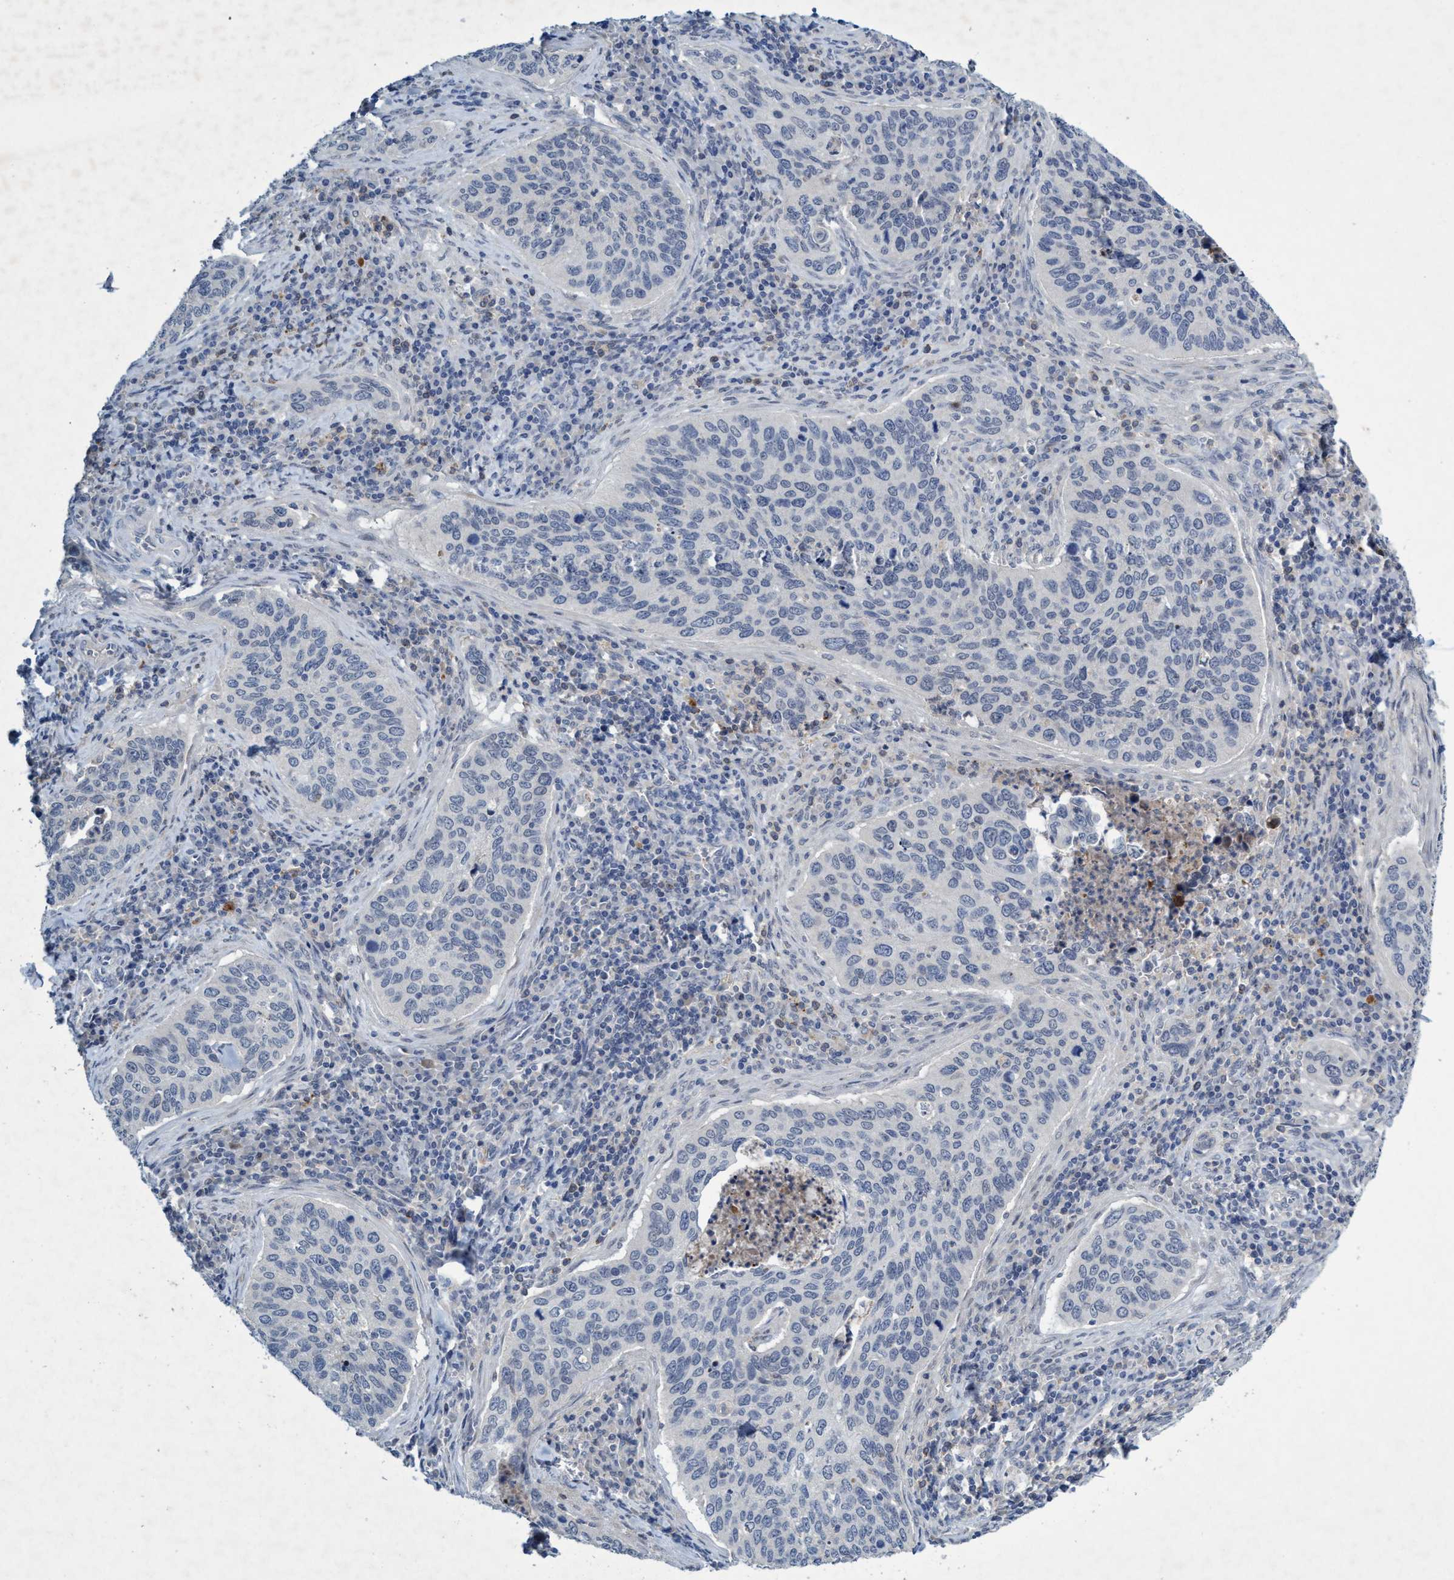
{"staining": {"intensity": "negative", "quantity": "none", "location": "none"}, "tissue": "cervical cancer", "cell_type": "Tumor cells", "image_type": "cancer", "snomed": [{"axis": "morphology", "description": "Squamous cell carcinoma, NOS"}, {"axis": "topography", "description": "Cervix"}], "caption": "Immunohistochemistry (IHC) of human cervical squamous cell carcinoma demonstrates no positivity in tumor cells.", "gene": "RNF208", "patient": {"sex": "female", "age": 53}}